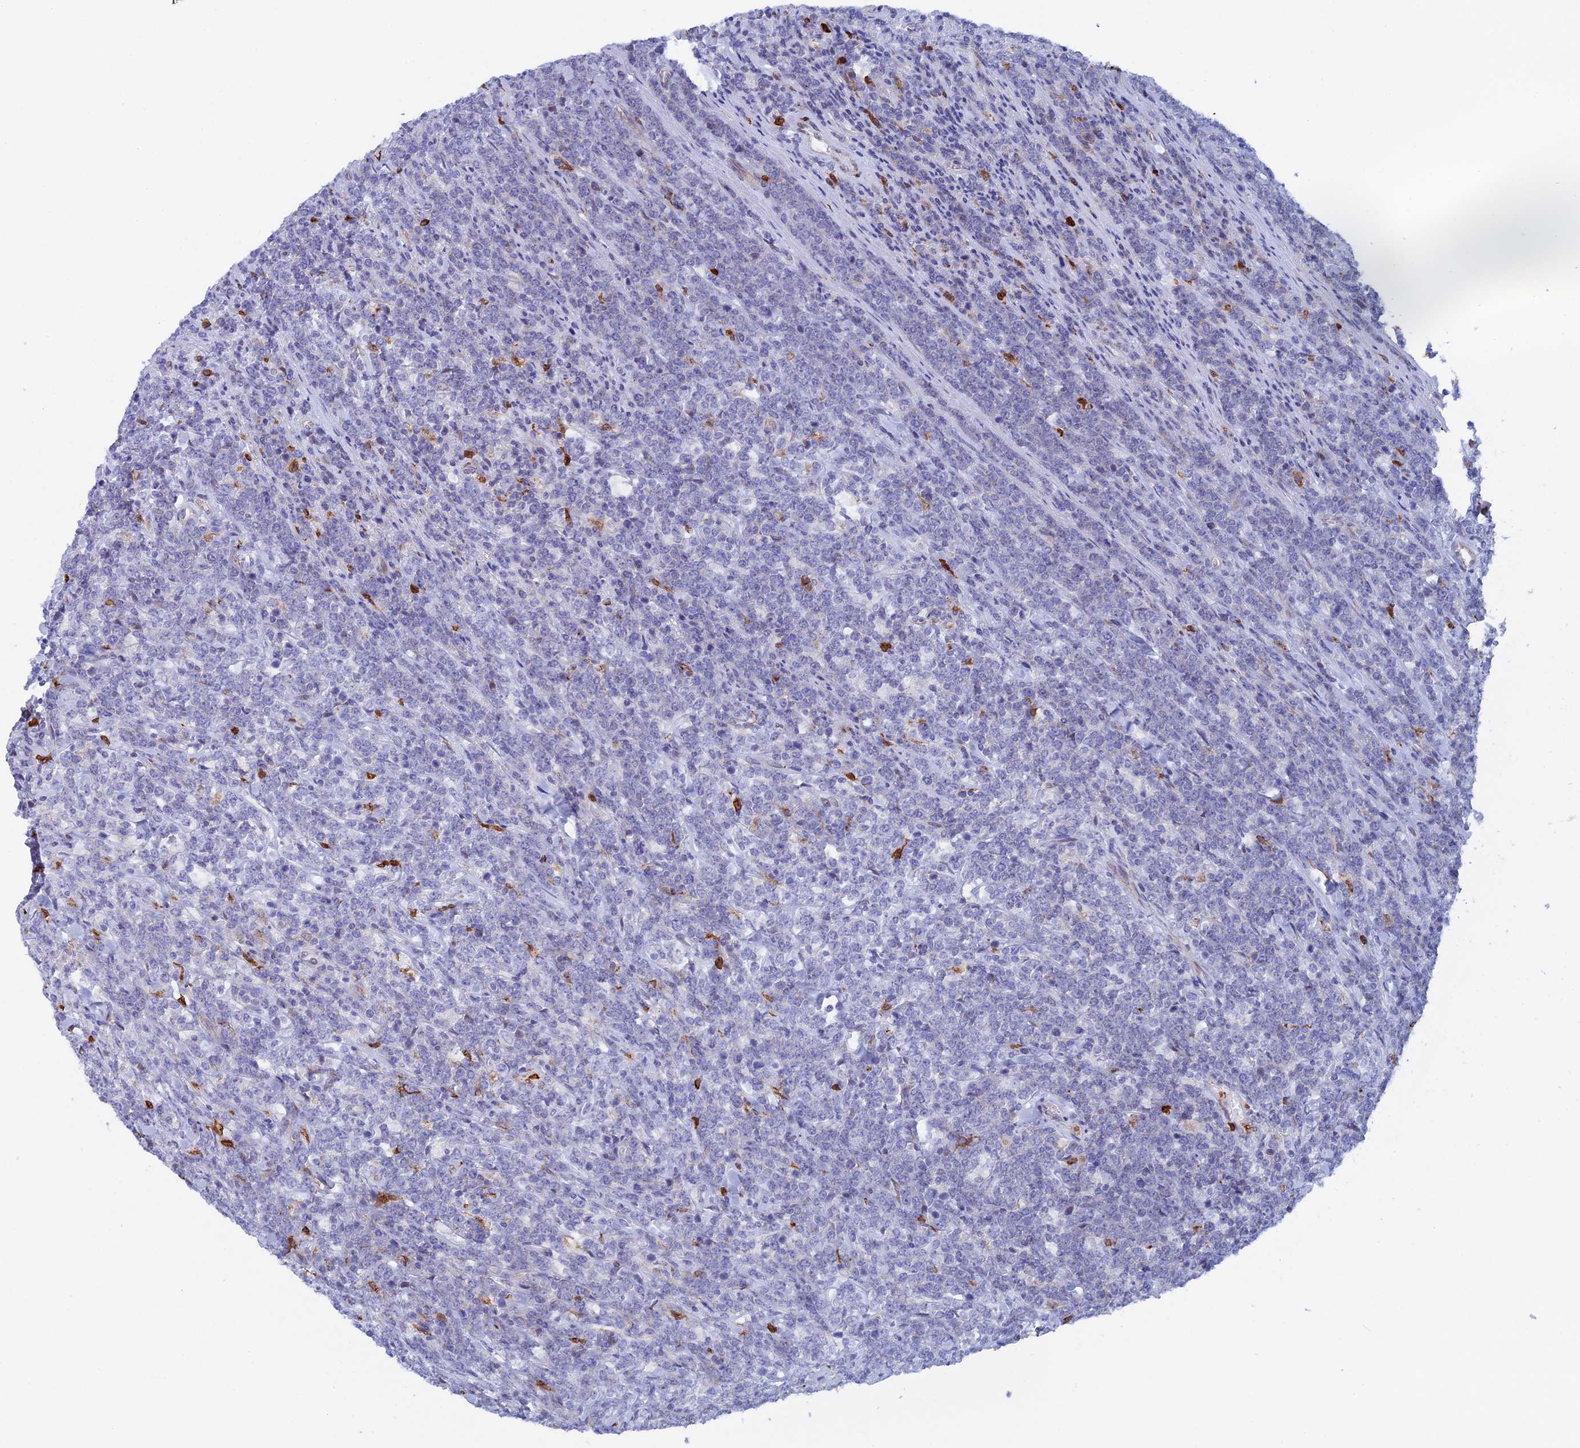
{"staining": {"intensity": "negative", "quantity": "none", "location": "none"}, "tissue": "lymphoma", "cell_type": "Tumor cells", "image_type": "cancer", "snomed": [{"axis": "morphology", "description": "Malignant lymphoma, non-Hodgkin's type, High grade"}, {"axis": "topography", "description": "Small intestine"}], "caption": "Immunohistochemical staining of lymphoma demonstrates no significant staining in tumor cells. (DAB IHC with hematoxylin counter stain).", "gene": "SLC26A1", "patient": {"sex": "male", "age": 8}}